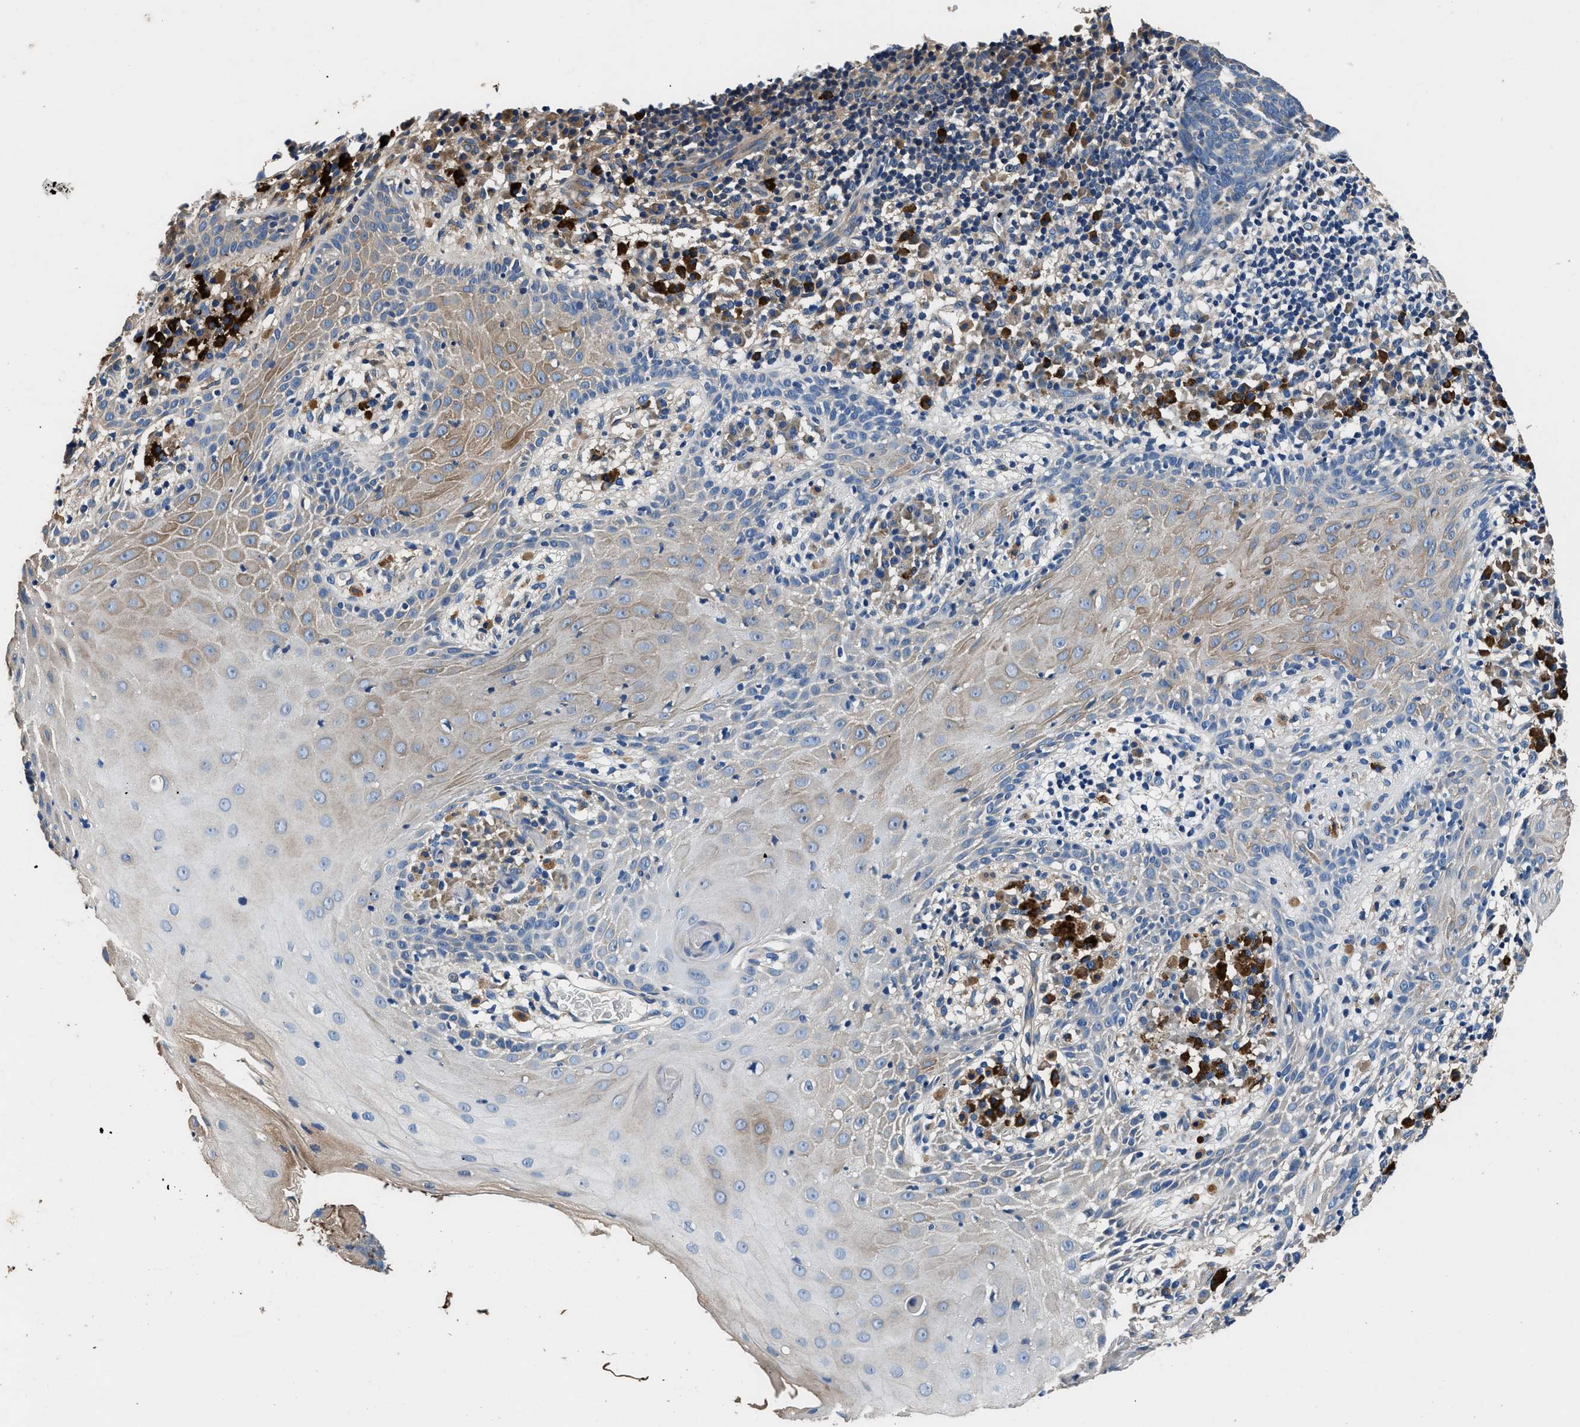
{"staining": {"intensity": "weak", "quantity": "<25%", "location": "cytoplasmic/membranous"}, "tissue": "skin cancer", "cell_type": "Tumor cells", "image_type": "cancer", "snomed": [{"axis": "morphology", "description": "Basal cell carcinoma"}, {"axis": "topography", "description": "Skin"}], "caption": "A histopathology image of skin cancer (basal cell carcinoma) stained for a protein displays no brown staining in tumor cells.", "gene": "DHRS7B", "patient": {"sex": "male", "age": 85}}